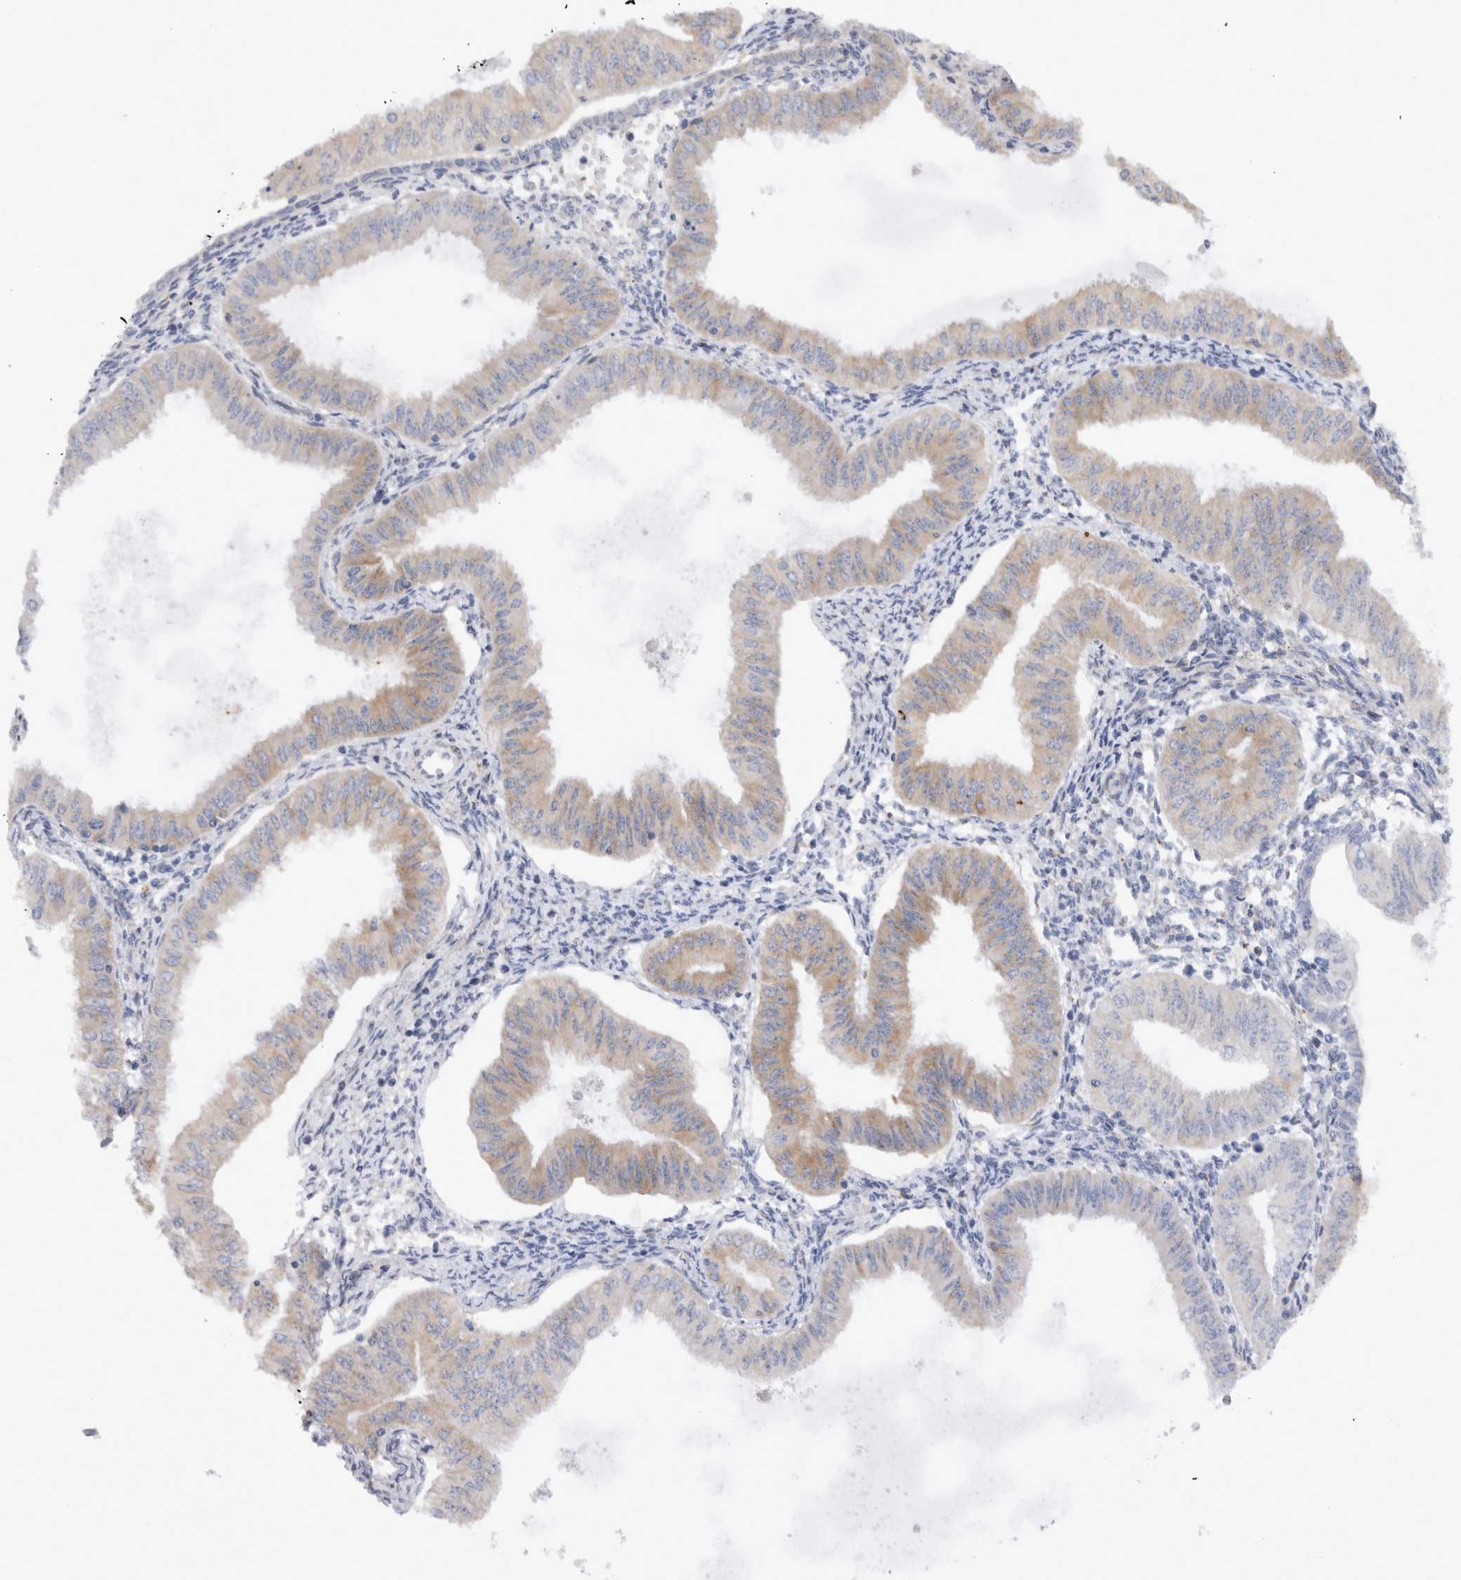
{"staining": {"intensity": "weak", "quantity": "25%-75%", "location": "cytoplasmic/membranous"}, "tissue": "endometrial cancer", "cell_type": "Tumor cells", "image_type": "cancer", "snomed": [{"axis": "morphology", "description": "Normal tissue, NOS"}, {"axis": "morphology", "description": "Adenocarcinoma, NOS"}, {"axis": "topography", "description": "Endometrium"}], "caption": "Tumor cells demonstrate weak cytoplasmic/membranous expression in about 25%-75% of cells in endometrial cancer. (DAB (3,3'-diaminobenzidine) = brown stain, brightfield microscopy at high magnification).", "gene": "VCPIP1", "patient": {"sex": "female", "age": 53}}